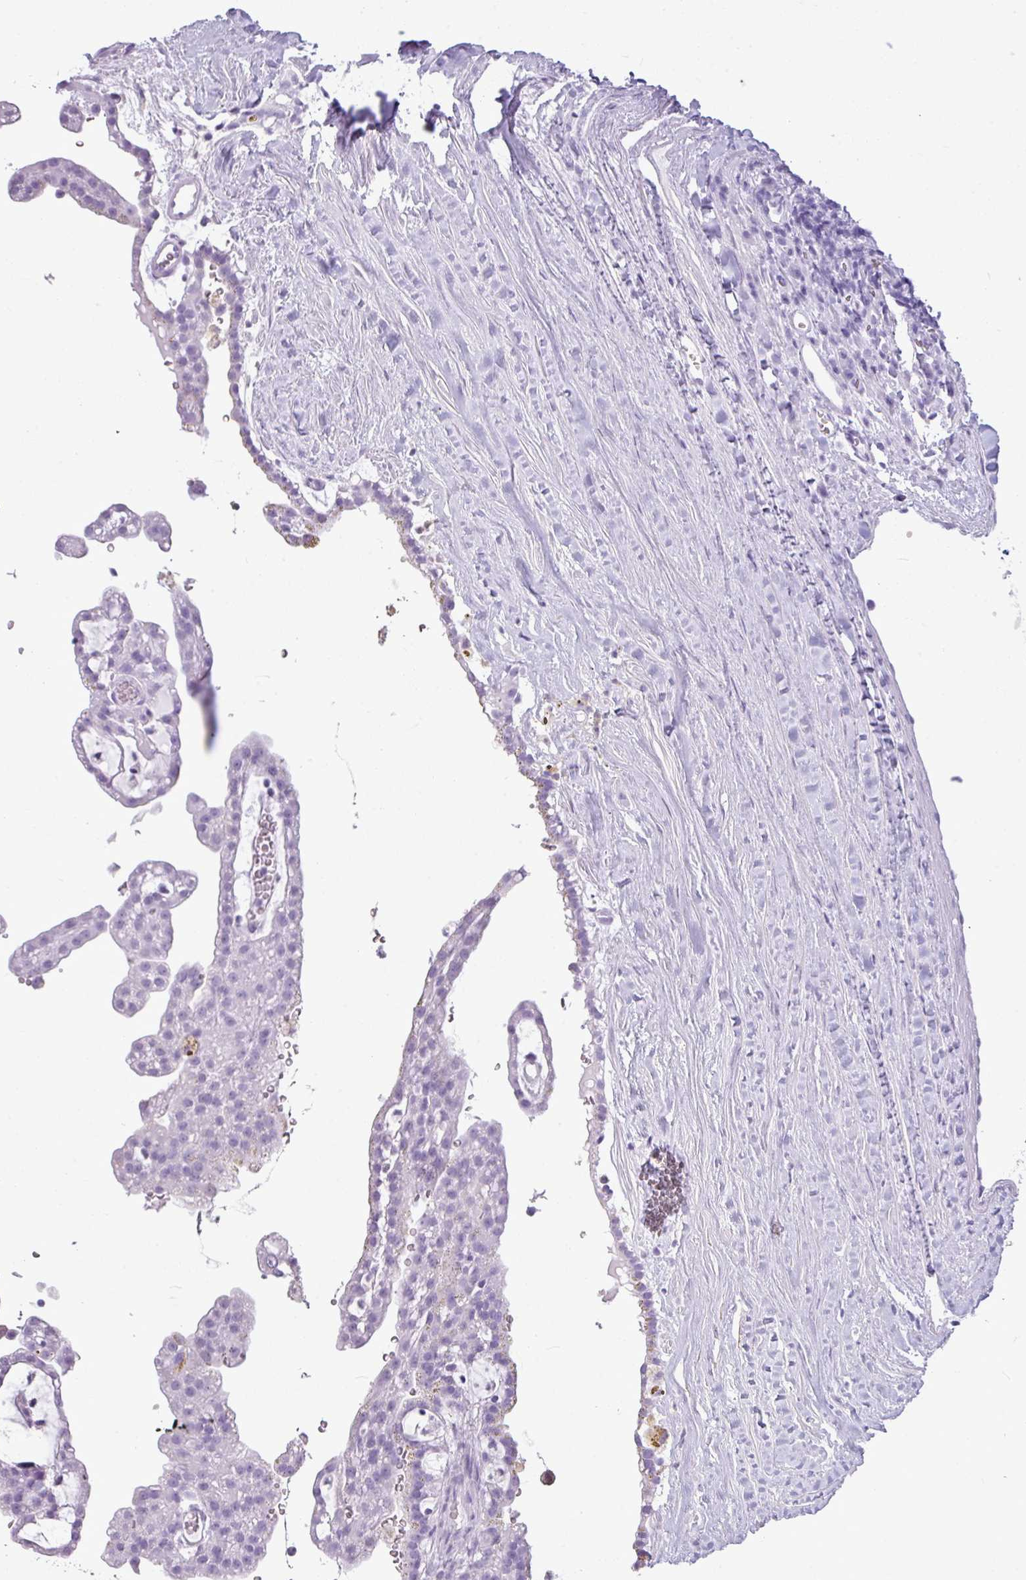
{"staining": {"intensity": "negative", "quantity": "none", "location": "none"}, "tissue": "renal cancer", "cell_type": "Tumor cells", "image_type": "cancer", "snomed": [{"axis": "morphology", "description": "Adenocarcinoma, NOS"}, {"axis": "topography", "description": "Kidney"}], "caption": "Renal cancer was stained to show a protein in brown. There is no significant expression in tumor cells. (Brightfield microscopy of DAB (3,3'-diaminobenzidine) IHC at high magnification).", "gene": "AMY1B", "patient": {"sex": "male", "age": 63}}